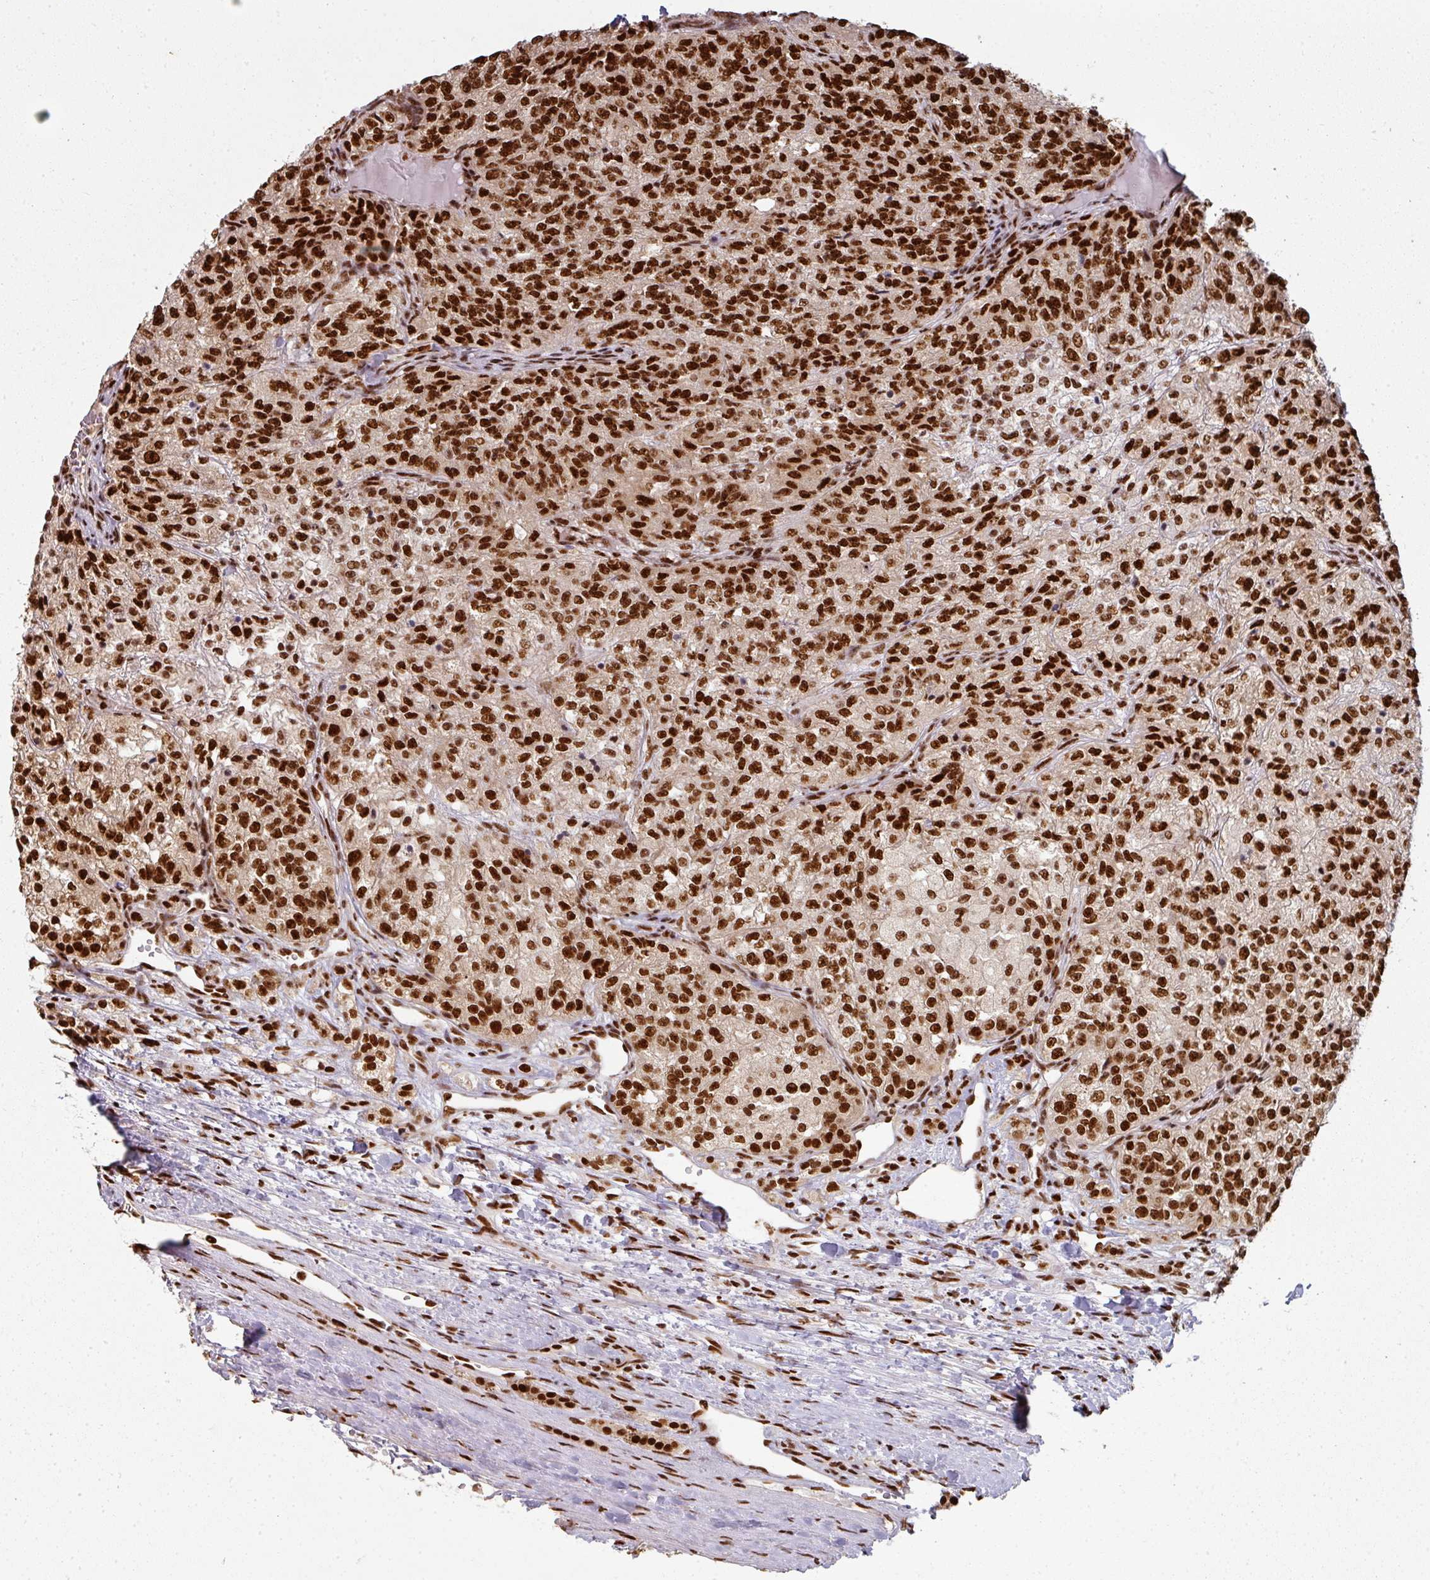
{"staining": {"intensity": "strong", "quantity": ">75%", "location": "nuclear"}, "tissue": "renal cancer", "cell_type": "Tumor cells", "image_type": "cancer", "snomed": [{"axis": "morphology", "description": "Adenocarcinoma, NOS"}, {"axis": "topography", "description": "Kidney"}], "caption": "Immunohistochemistry (IHC) (DAB (3,3'-diaminobenzidine)) staining of human renal cancer reveals strong nuclear protein staining in about >75% of tumor cells.", "gene": "SIK3", "patient": {"sex": "female", "age": 63}}